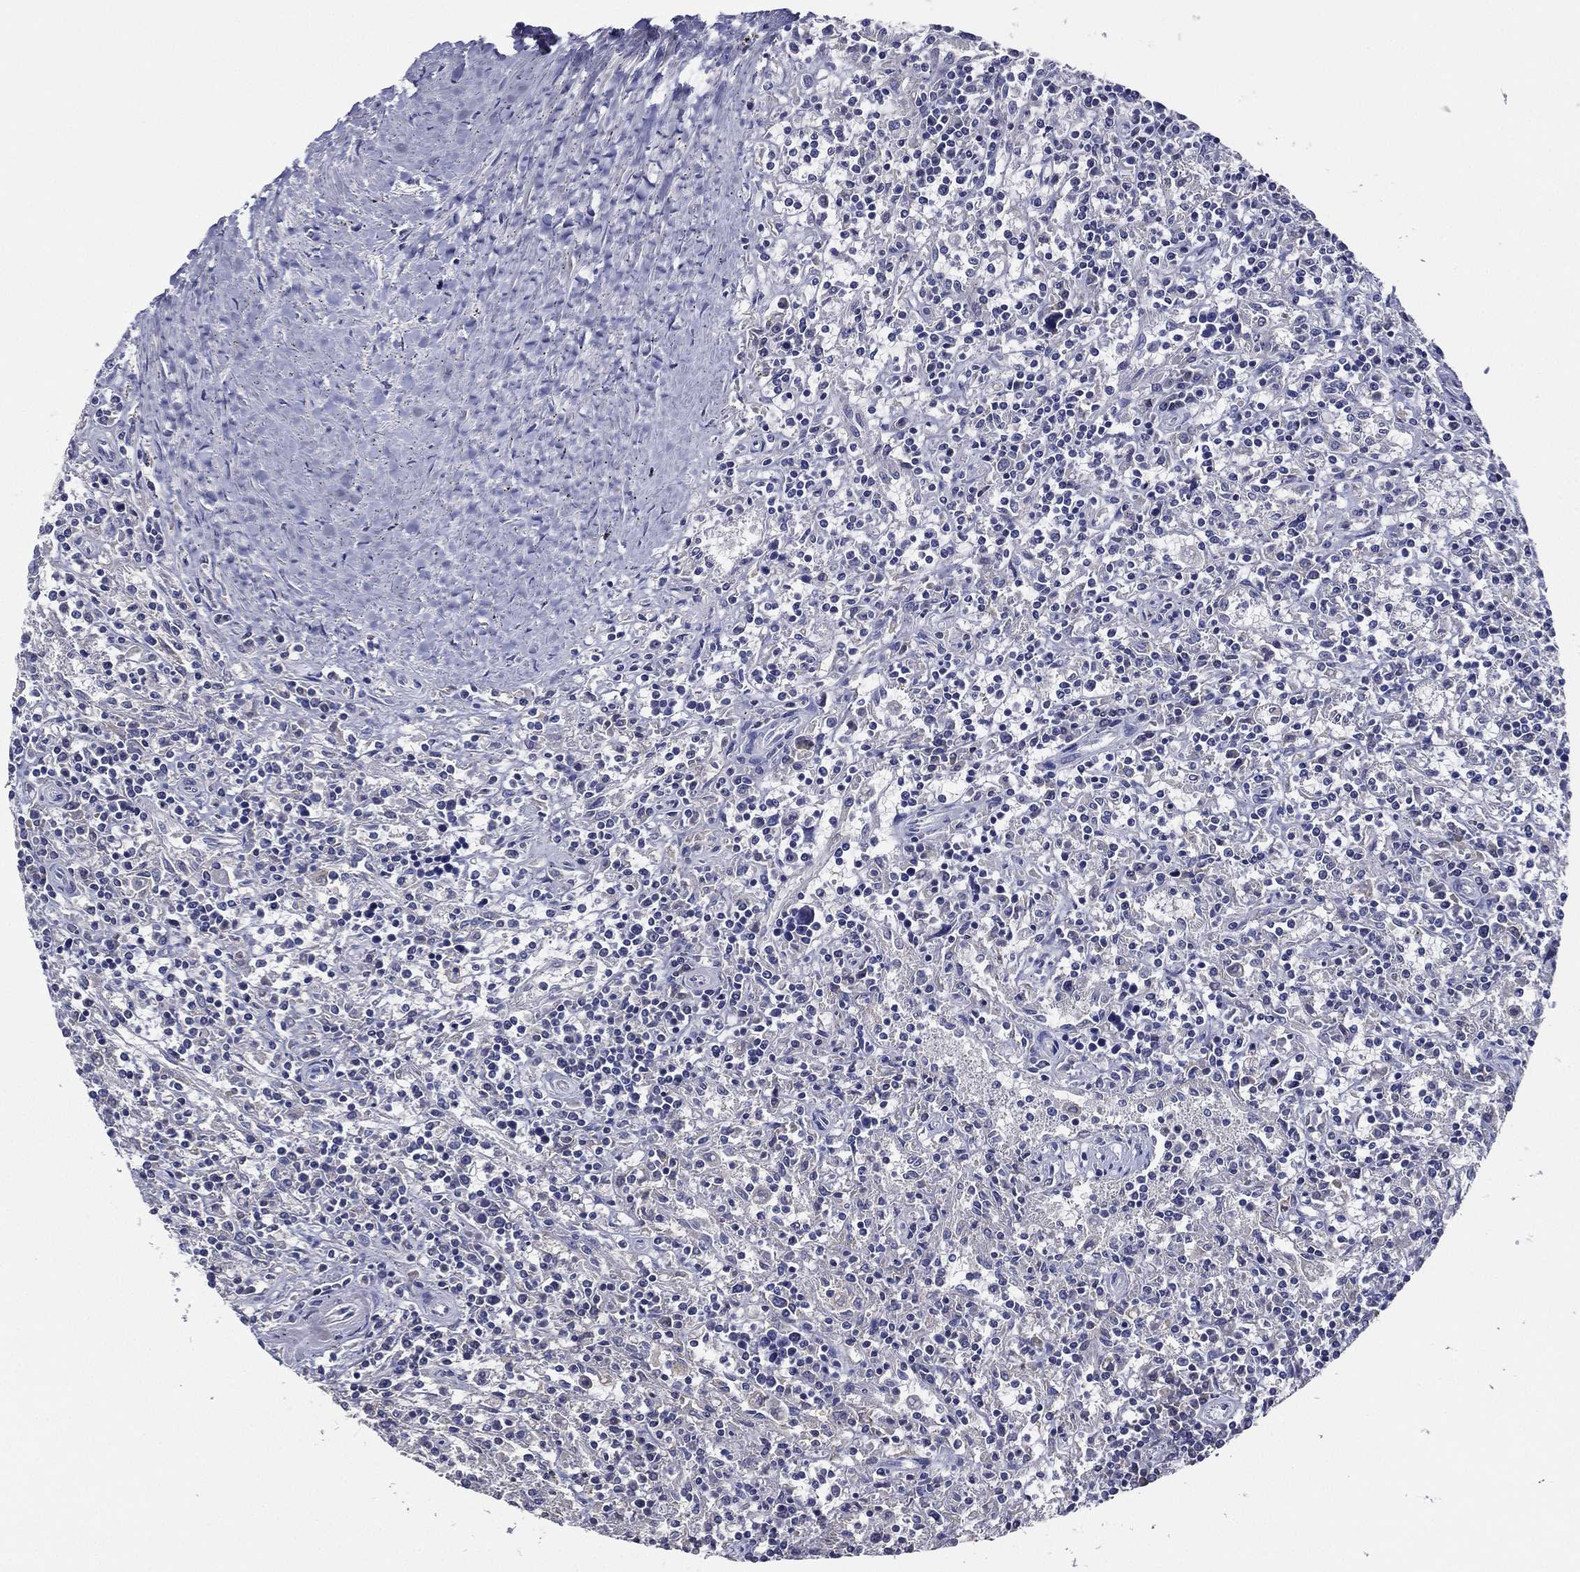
{"staining": {"intensity": "negative", "quantity": "none", "location": "none"}, "tissue": "lymphoma", "cell_type": "Tumor cells", "image_type": "cancer", "snomed": [{"axis": "morphology", "description": "Malignant lymphoma, non-Hodgkin's type, Low grade"}, {"axis": "topography", "description": "Spleen"}], "caption": "This is an immunohistochemistry (IHC) photomicrograph of human lymphoma. There is no expression in tumor cells.", "gene": "TFAP2A", "patient": {"sex": "male", "age": 62}}